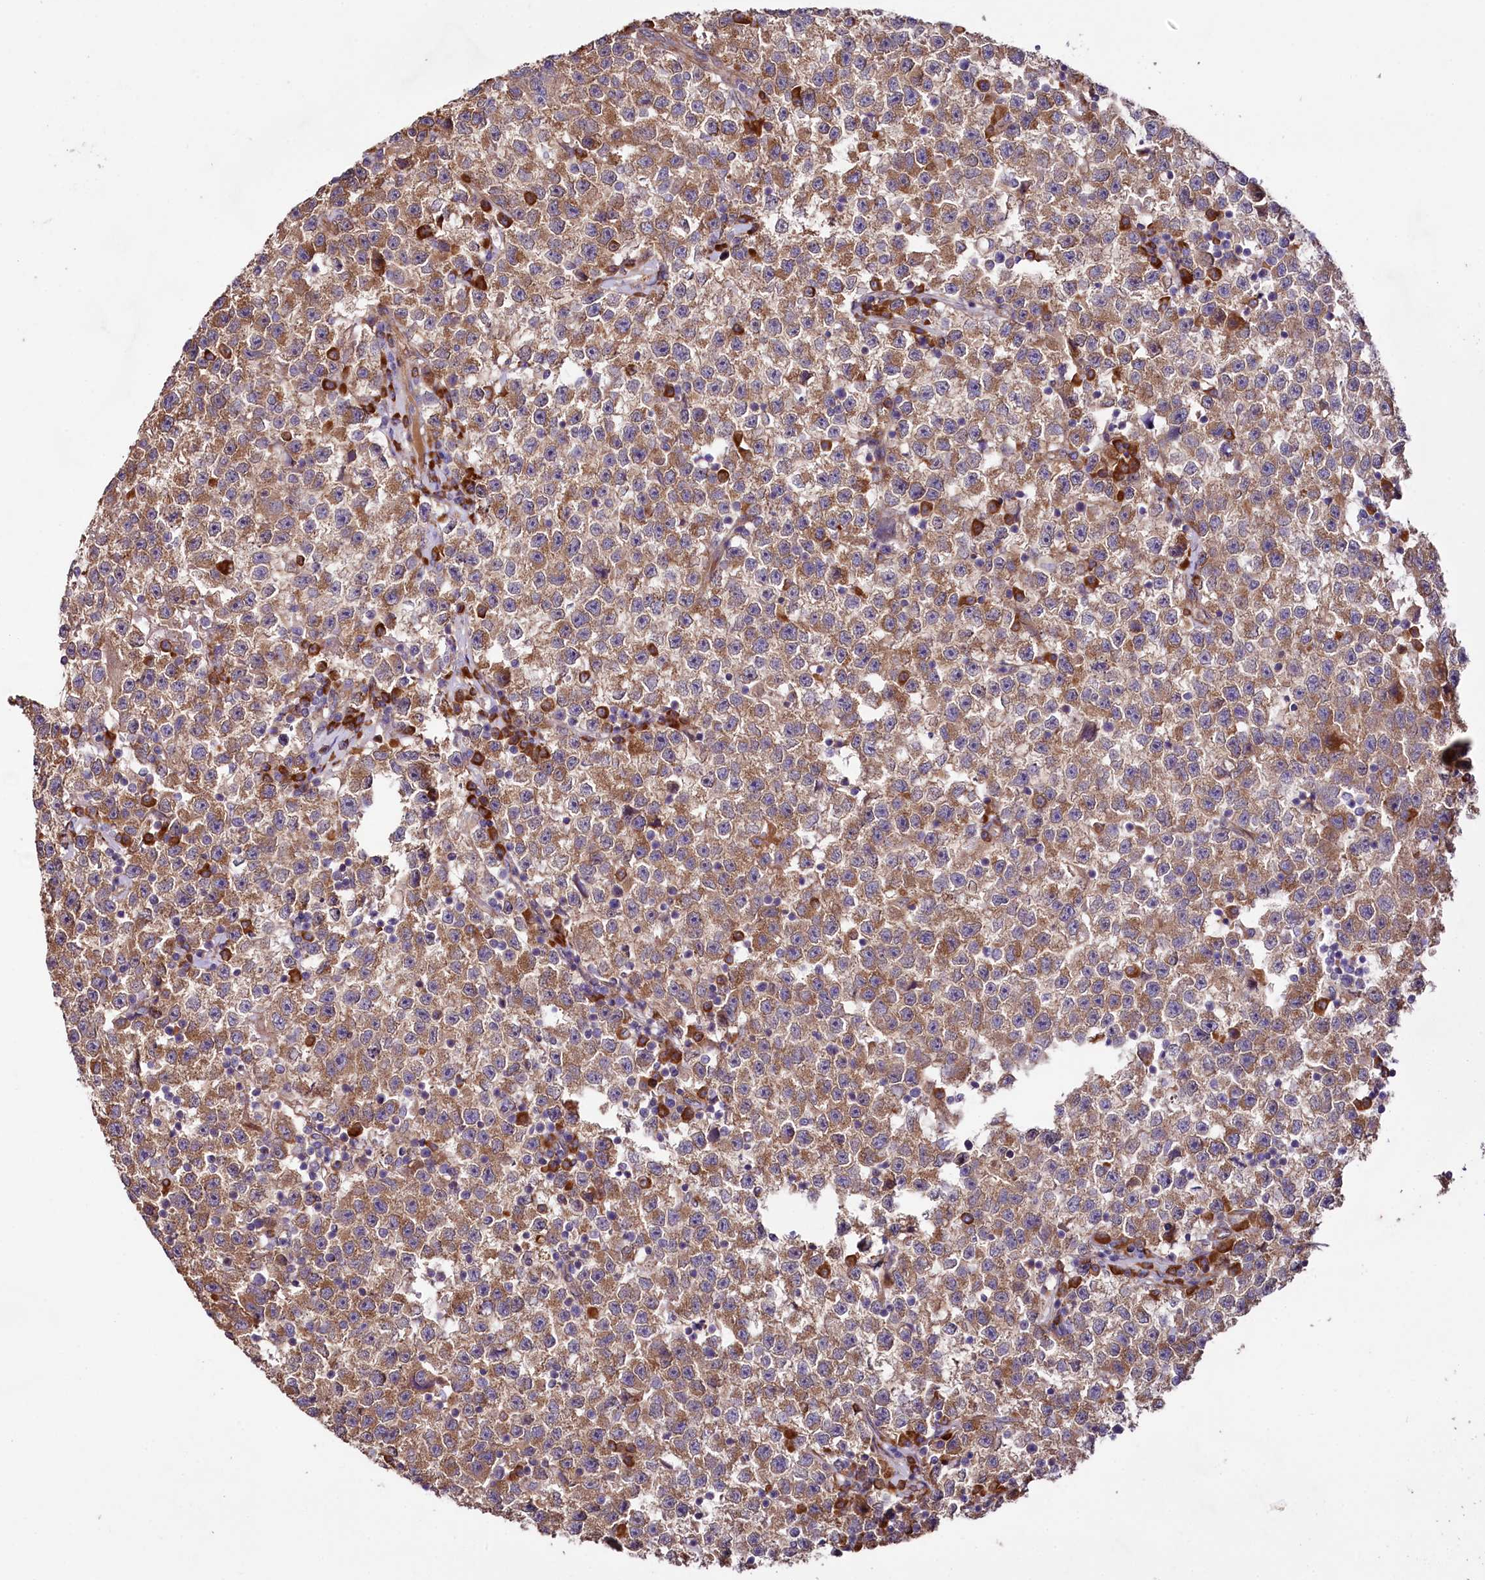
{"staining": {"intensity": "moderate", "quantity": ">75%", "location": "cytoplasmic/membranous"}, "tissue": "testis cancer", "cell_type": "Tumor cells", "image_type": "cancer", "snomed": [{"axis": "morphology", "description": "Seminoma, NOS"}, {"axis": "topography", "description": "Testis"}], "caption": "High-magnification brightfield microscopy of testis cancer (seminoma) stained with DAB (brown) and counterstained with hematoxylin (blue). tumor cells exhibit moderate cytoplasmic/membranous expression is present in approximately>75% of cells.", "gene": "SPATS2", "patient": {"sex": "male", "age": 22}}